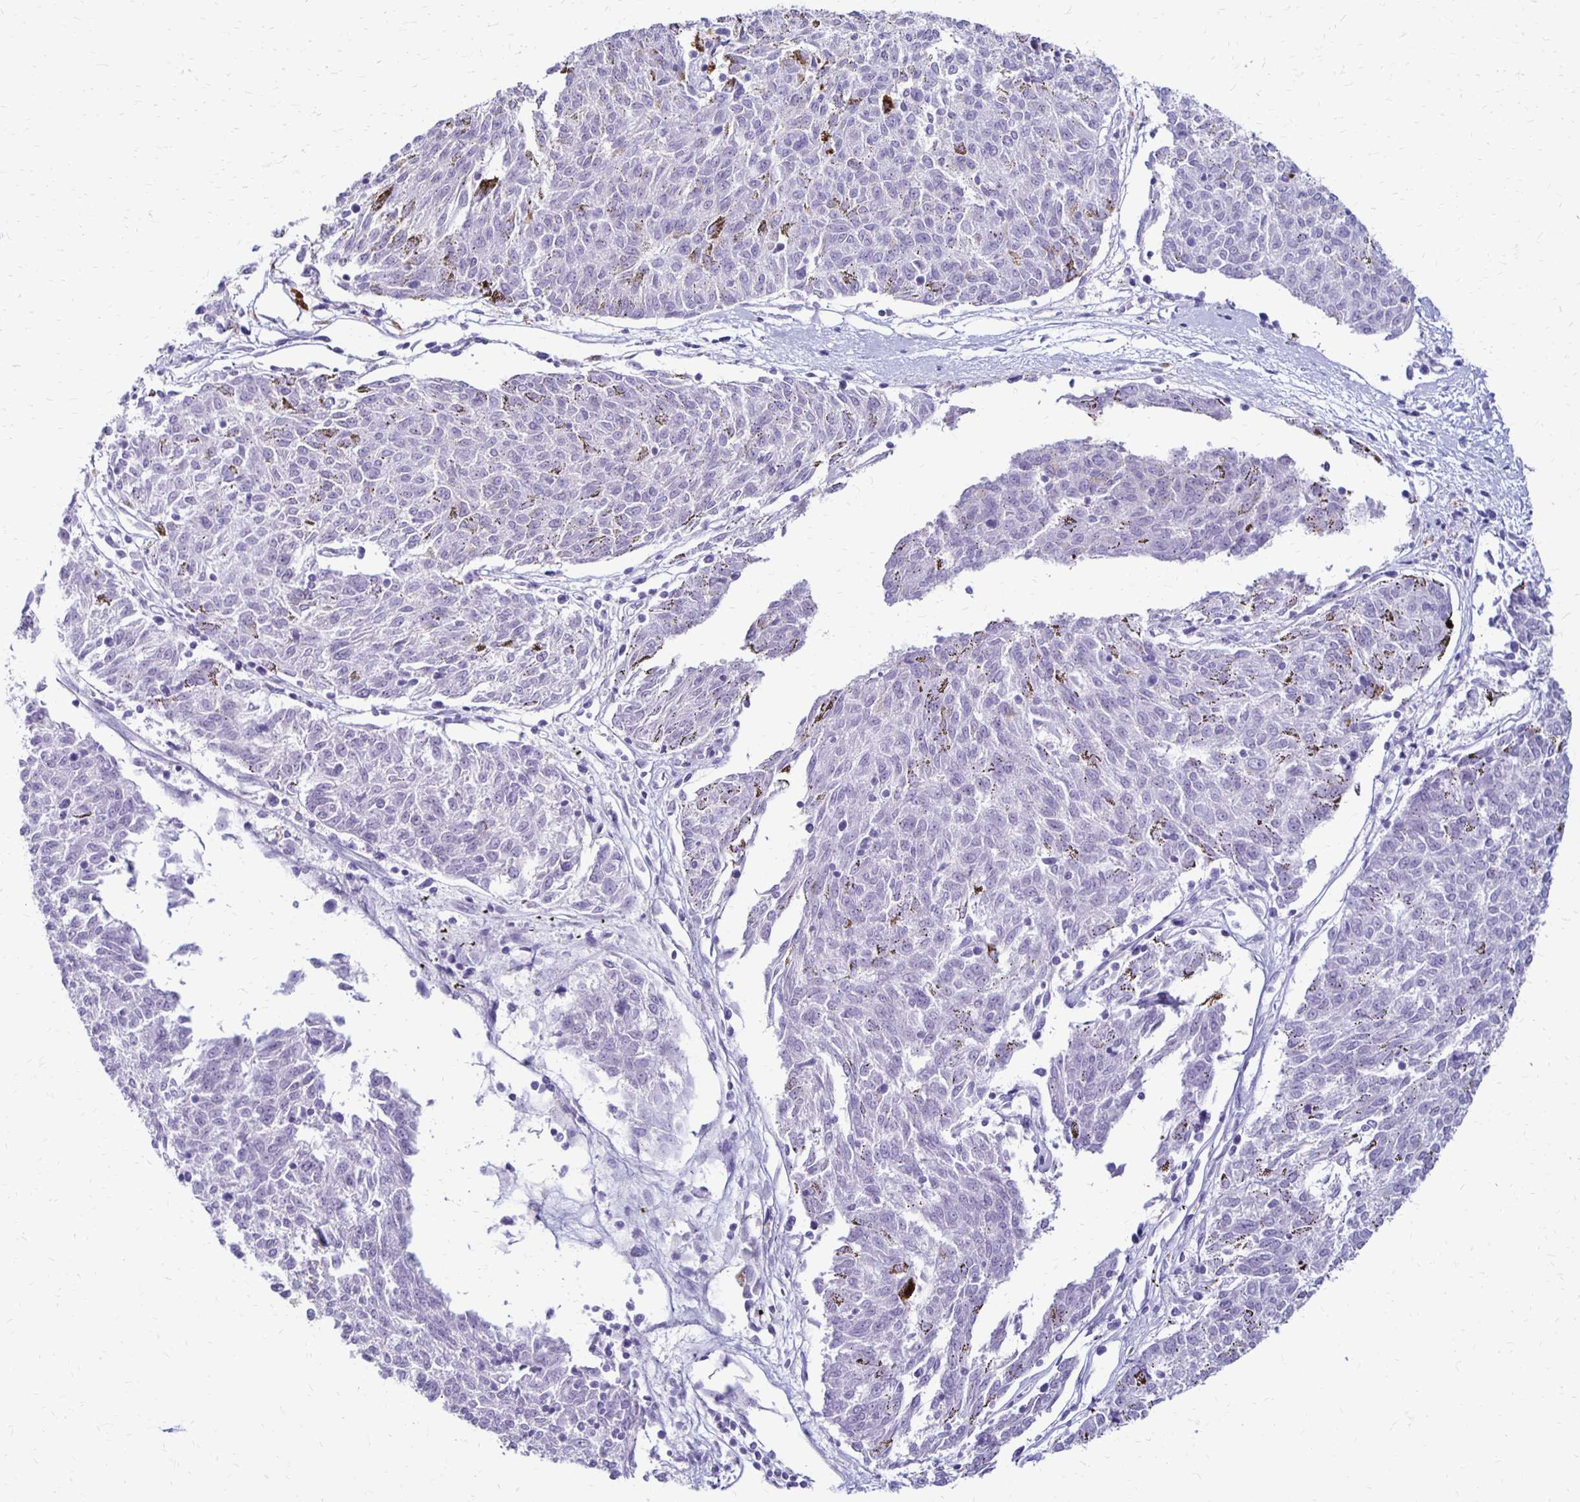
{"staining": {"intensity": "negative", "quantity": "none", "location": "none"}, "tissue": "melanoma", "cell_type": "Tumor cells", "image_type": "cancer", "snomed": [{"axis": "morphology", "description": "Malignant melanoma, NOS"}, {"axis": "topography", "description": "Skin"}], "caption": "Immunohistochemistry (IHC) micrograph of neoplastic tissue: melanoma stained with DAB reveals no significant protein expression in tumor cells. (Immunohistochemistry, brightfield microscopy, high magnification).", "gene": "RYR1", "patient": {"sex": "female", "age": 72}}